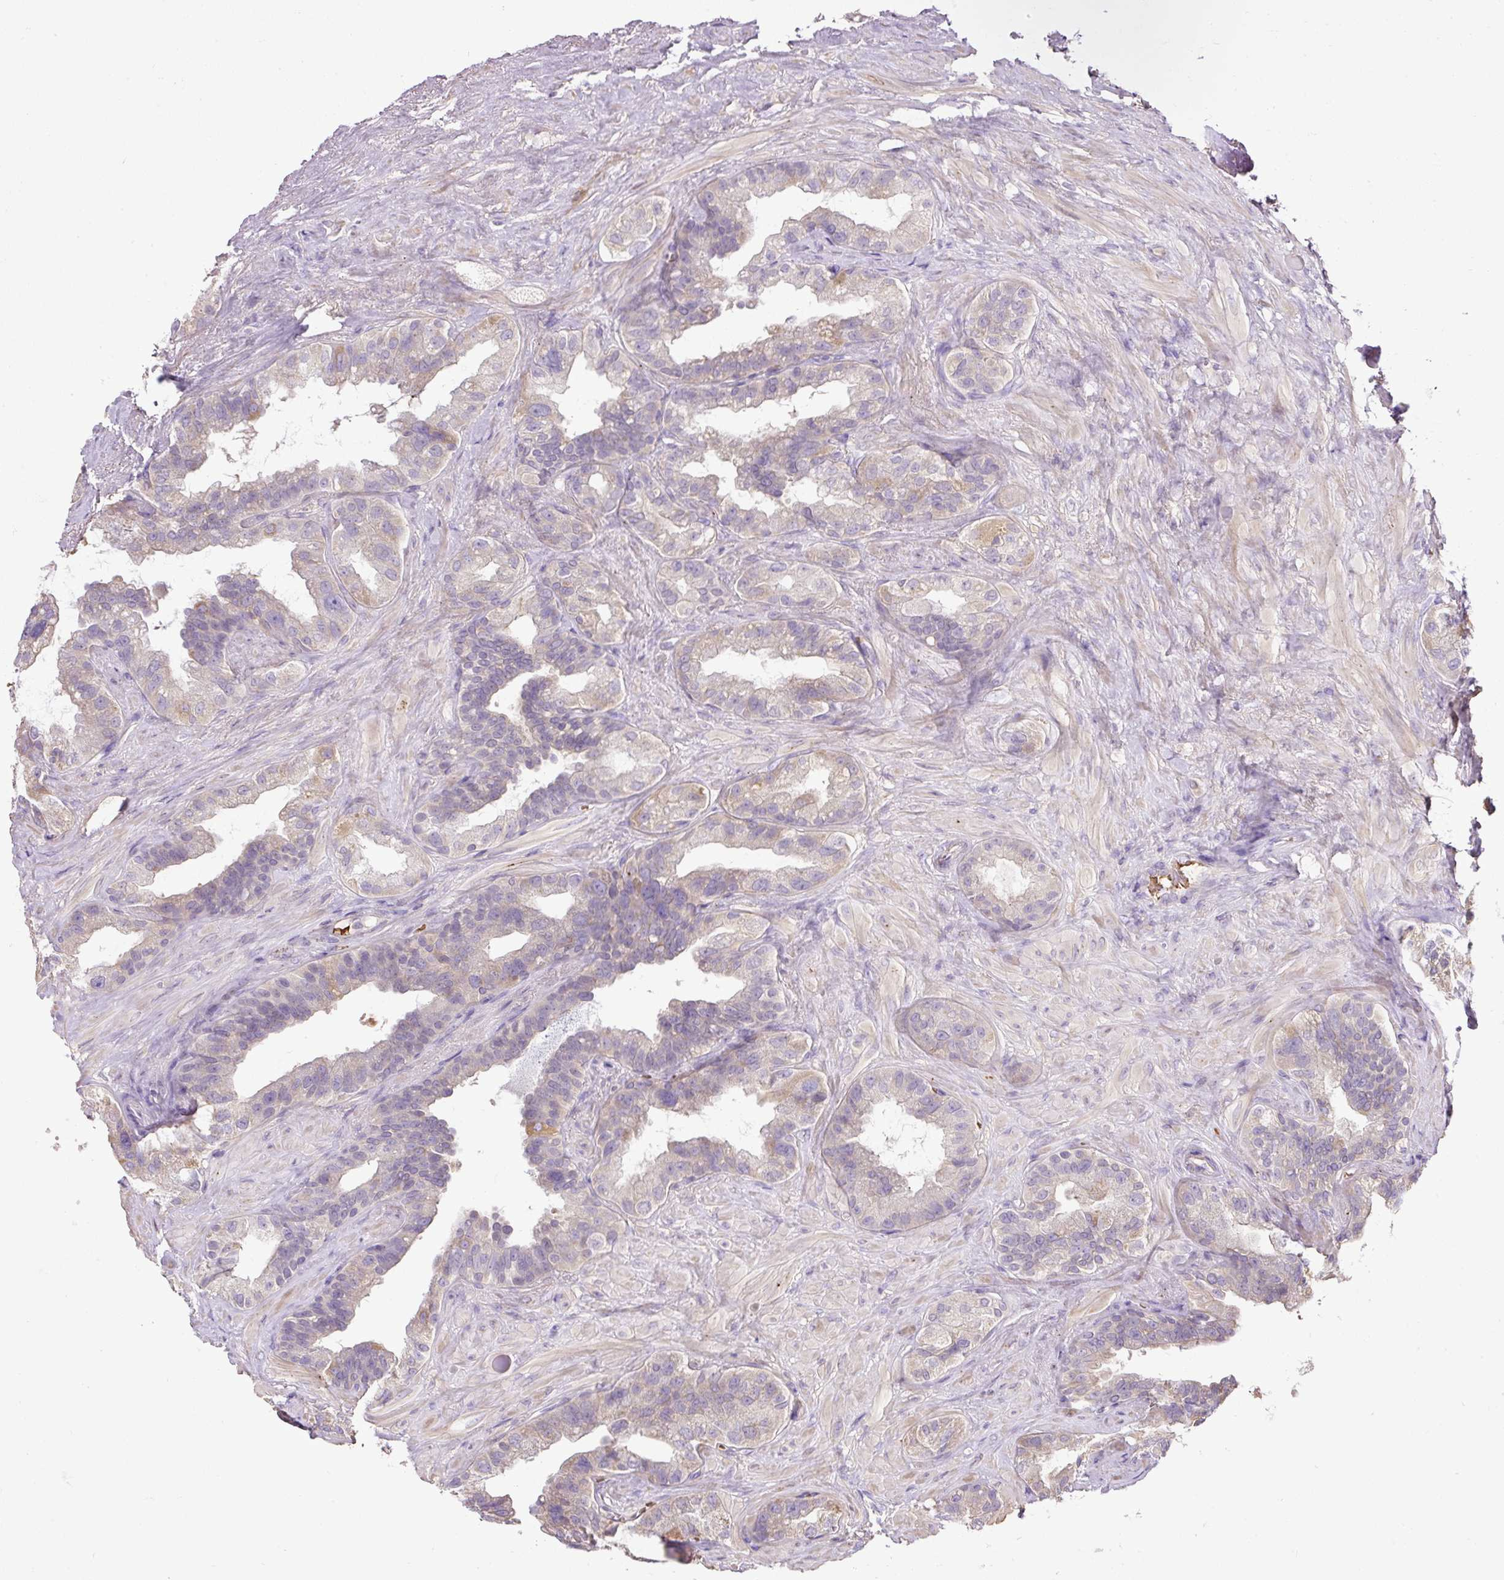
{"staining": {"intensity": "negative", "quantity": "none", "location": "none"}, "tissue": "seminal vesicle", "cell_type": "Glandular cells", "image_type": "normal", "snomed": [{"axis": "morphology", "description": "Normal tissue, NOS"}, {"axis": "topography", "description": "Seminal veicle"}, {"axis": "topography", "description": "Peripheral nerve tissue"}], "caption": "The image shows no significant positivity in glandular cells of seminal vesicle. (DAB (3,3'-diaminobenzidine) immunohistochemistry, high magnification).", "gene": "CXCL13", "patient": {"sex": "male", "age": 76}}